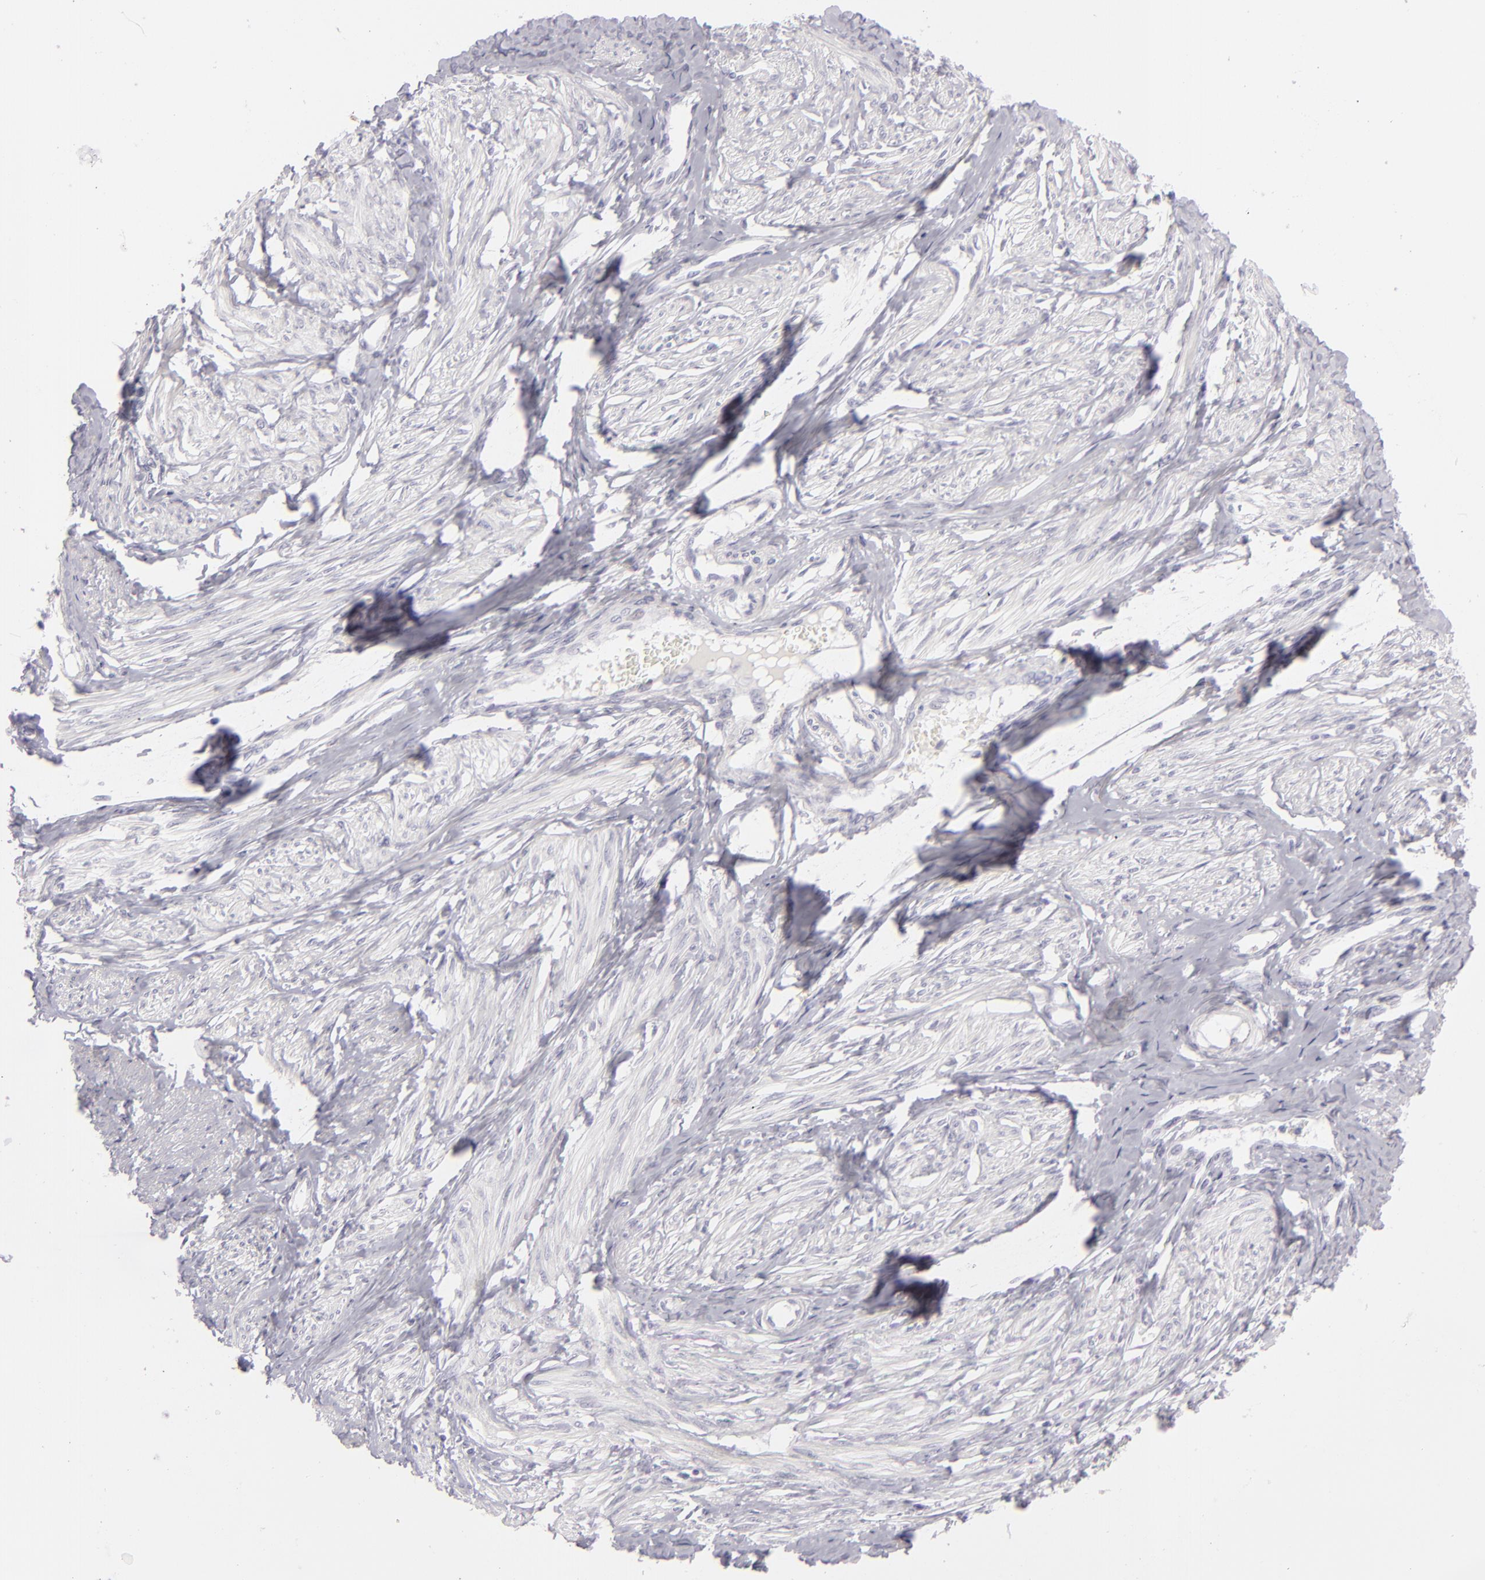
{"staining": {"intensity": "negative", "quantity": "none", "location": "none"}, "tissue": "smooth muscle", "cell_type": "Smooth muscle cells", "image_type": "normal", "snomed": [{"axis": "morphology", "description": "Normal tissue, NOS"}, {"axis": "topography", "description": "Smooth muscle"}, {"axis": "topography", "description": "Uterus"}], "caption": "High magnification brightfield microscopy of normal smooth muscle stained with DAB (brown) and counterstained with hematoxylin (blue): smooth muscle cells show no significant expression. (Stains: DAB (3,3'-diaminobenzidine) immunohistochemistry (IHC) with hematoxylin counter stain, Microscopy: brightfield microscopy at high magnification).", "gene": "CDX2", "patient": {"sex": "female", "age": 39}}